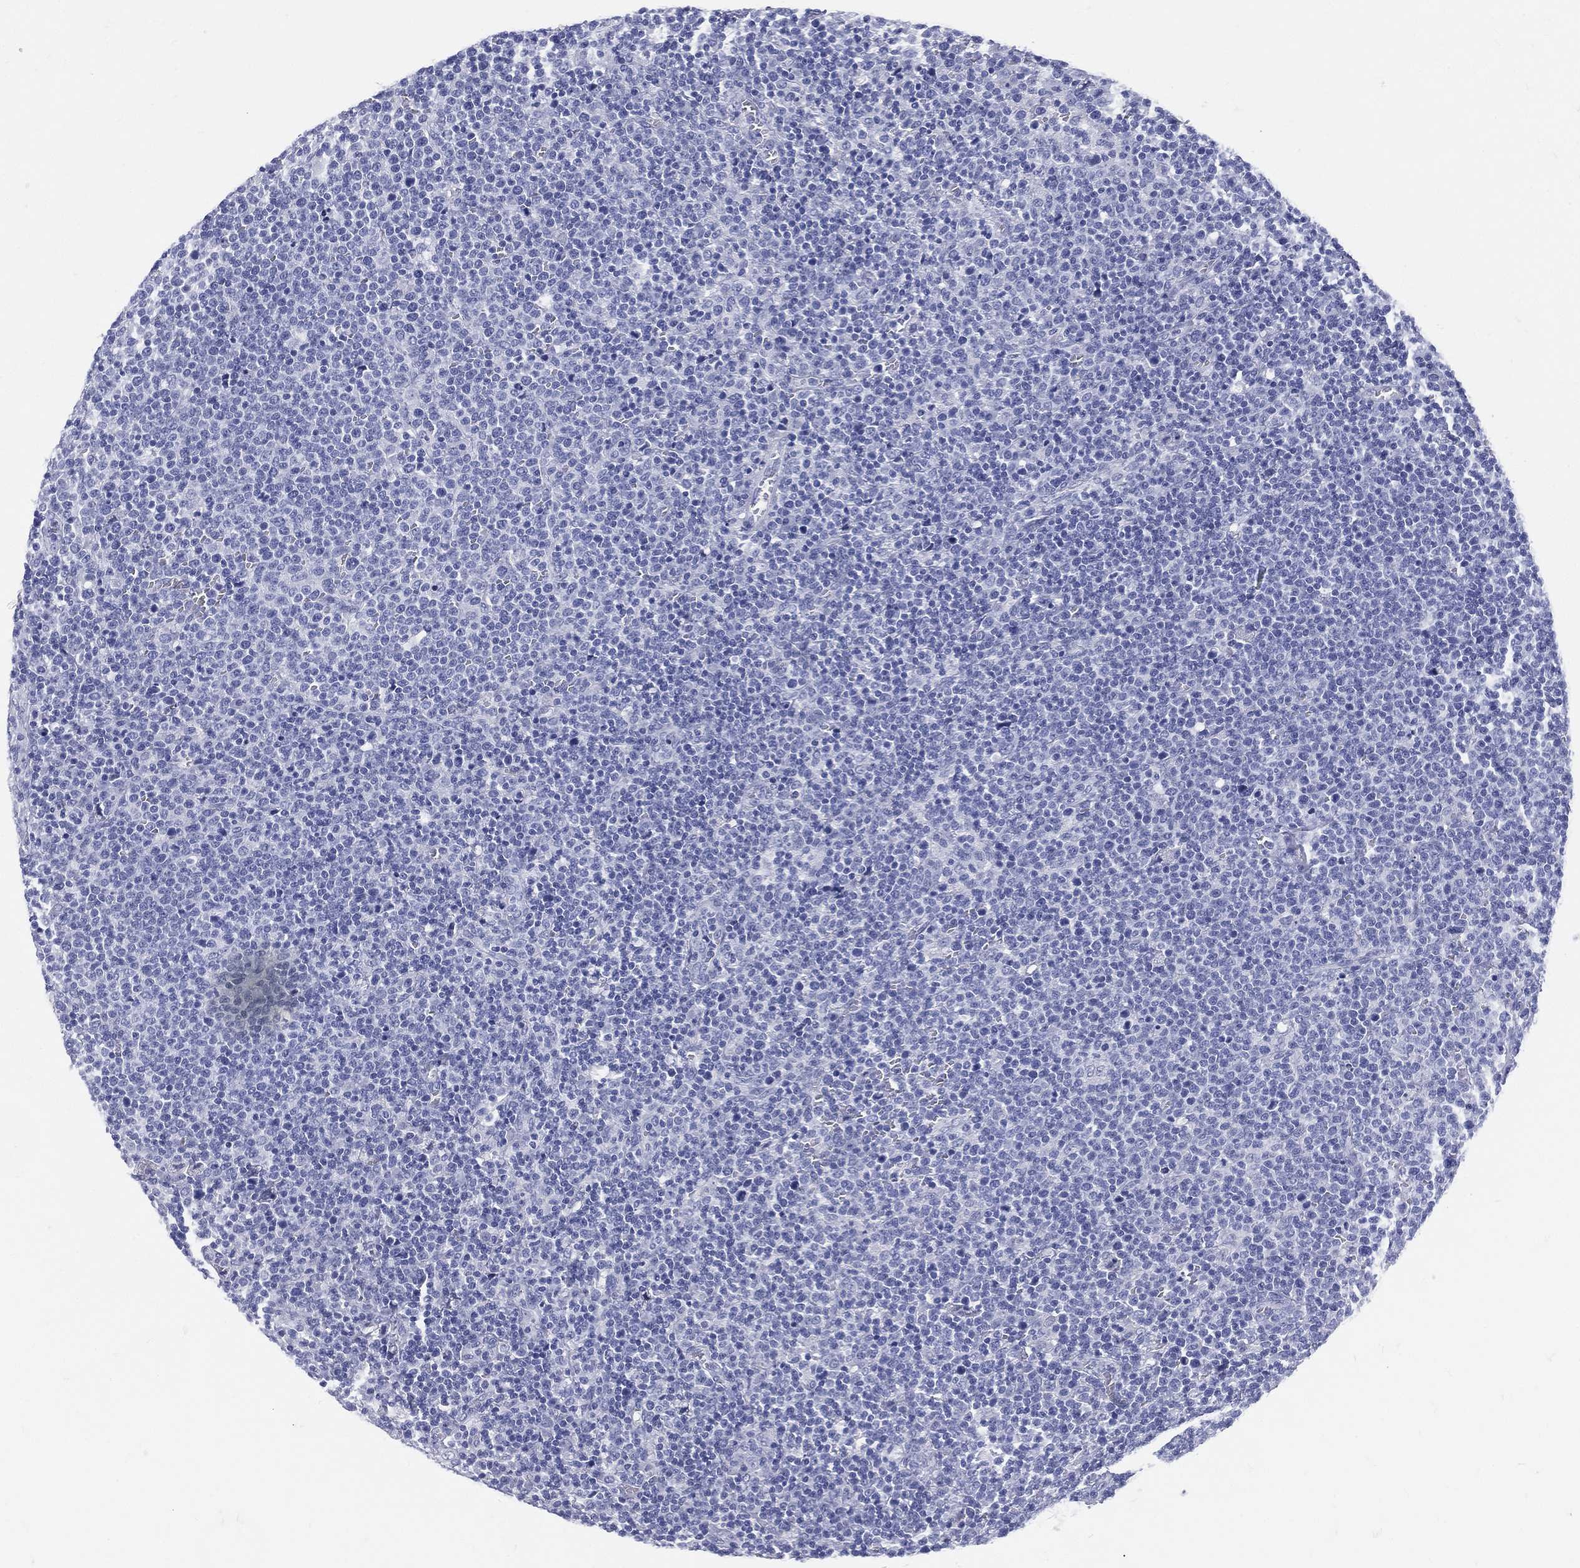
{"staining": {"intensity": "negative", "quantity": "none", "location": "none"}, "tissue": "lymphoma", "cell_type": "Tumor cells", "image_type": "cancer", "snomed": [{"axis": "morphology", "description": "Malignant lymphoma, non-Hodgkin's type, High grade"}, {"axis": "topography", "description": "Lymph node"}], "caption": "Immunohistochemistry (IHC) of human high-grade malignant lymphoma, non-Hodgkin's type demonstrates no staining in tumor cells.", "gene": "ETNPPL", "patient": {"sex": "male", "age": 61}}